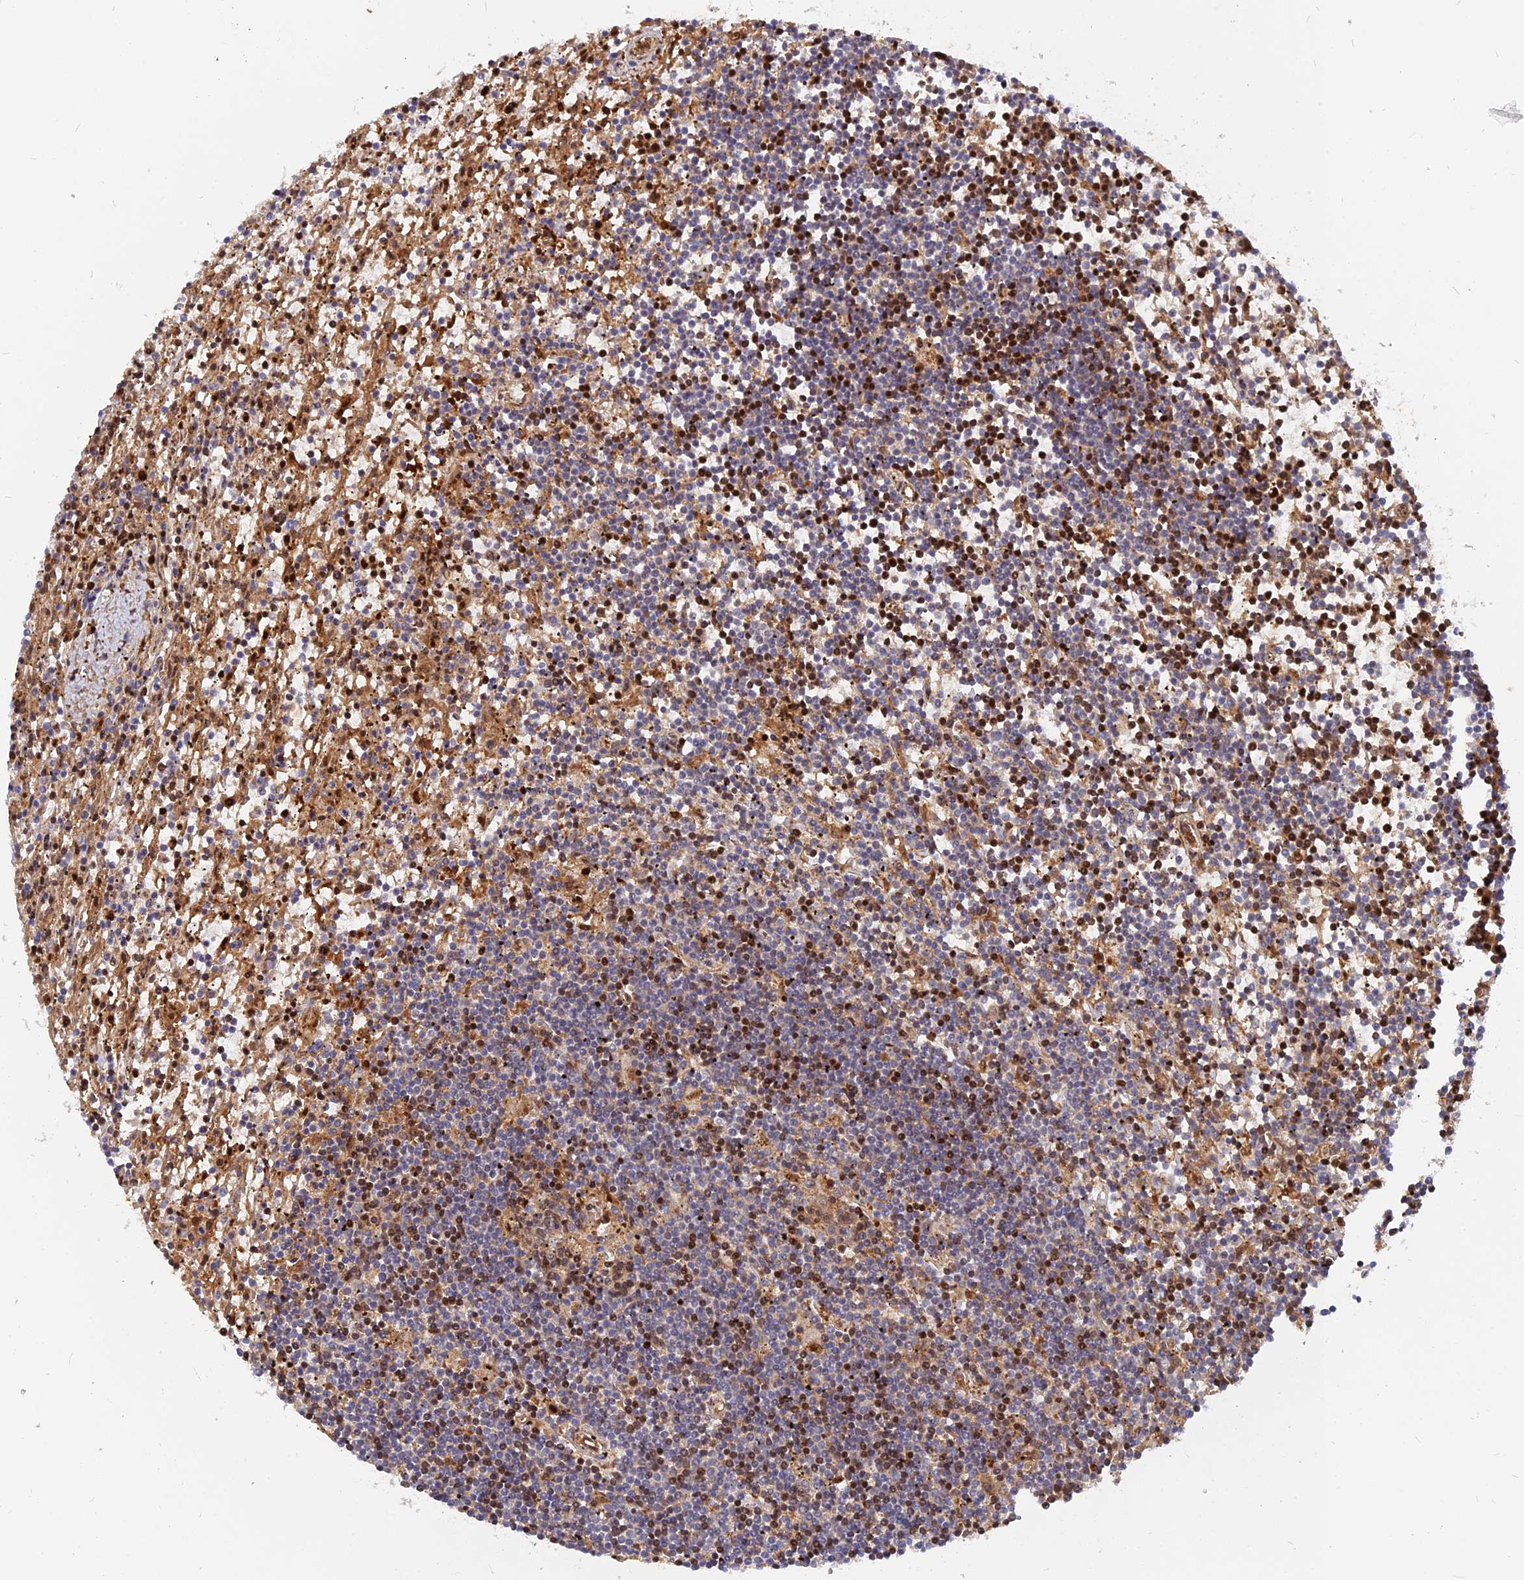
{"staining": {"intensity": "moderate", "quantity": "25%-75%", "location": "nuclear"}, "tissue": "lymphoma", "cell_type": "Tumor cells", "image_type": "cancer", "snomed": [{"axis": "morphology", "description": "Malignant lymphoma, non-Hodgkin's type, Low grade"}, {"axis": "topography", "description": "Spleen"}], "caption": "A high-resolution micrograph shows IHC staining of low-grade malignant lymphoma, non-Hodgkin's type, which exhibits moderate nuclear positivity in about 25%-75% of tumor cells.", "gene": "ARL2BP", "patient": {"sex": "male", "age": 76}}